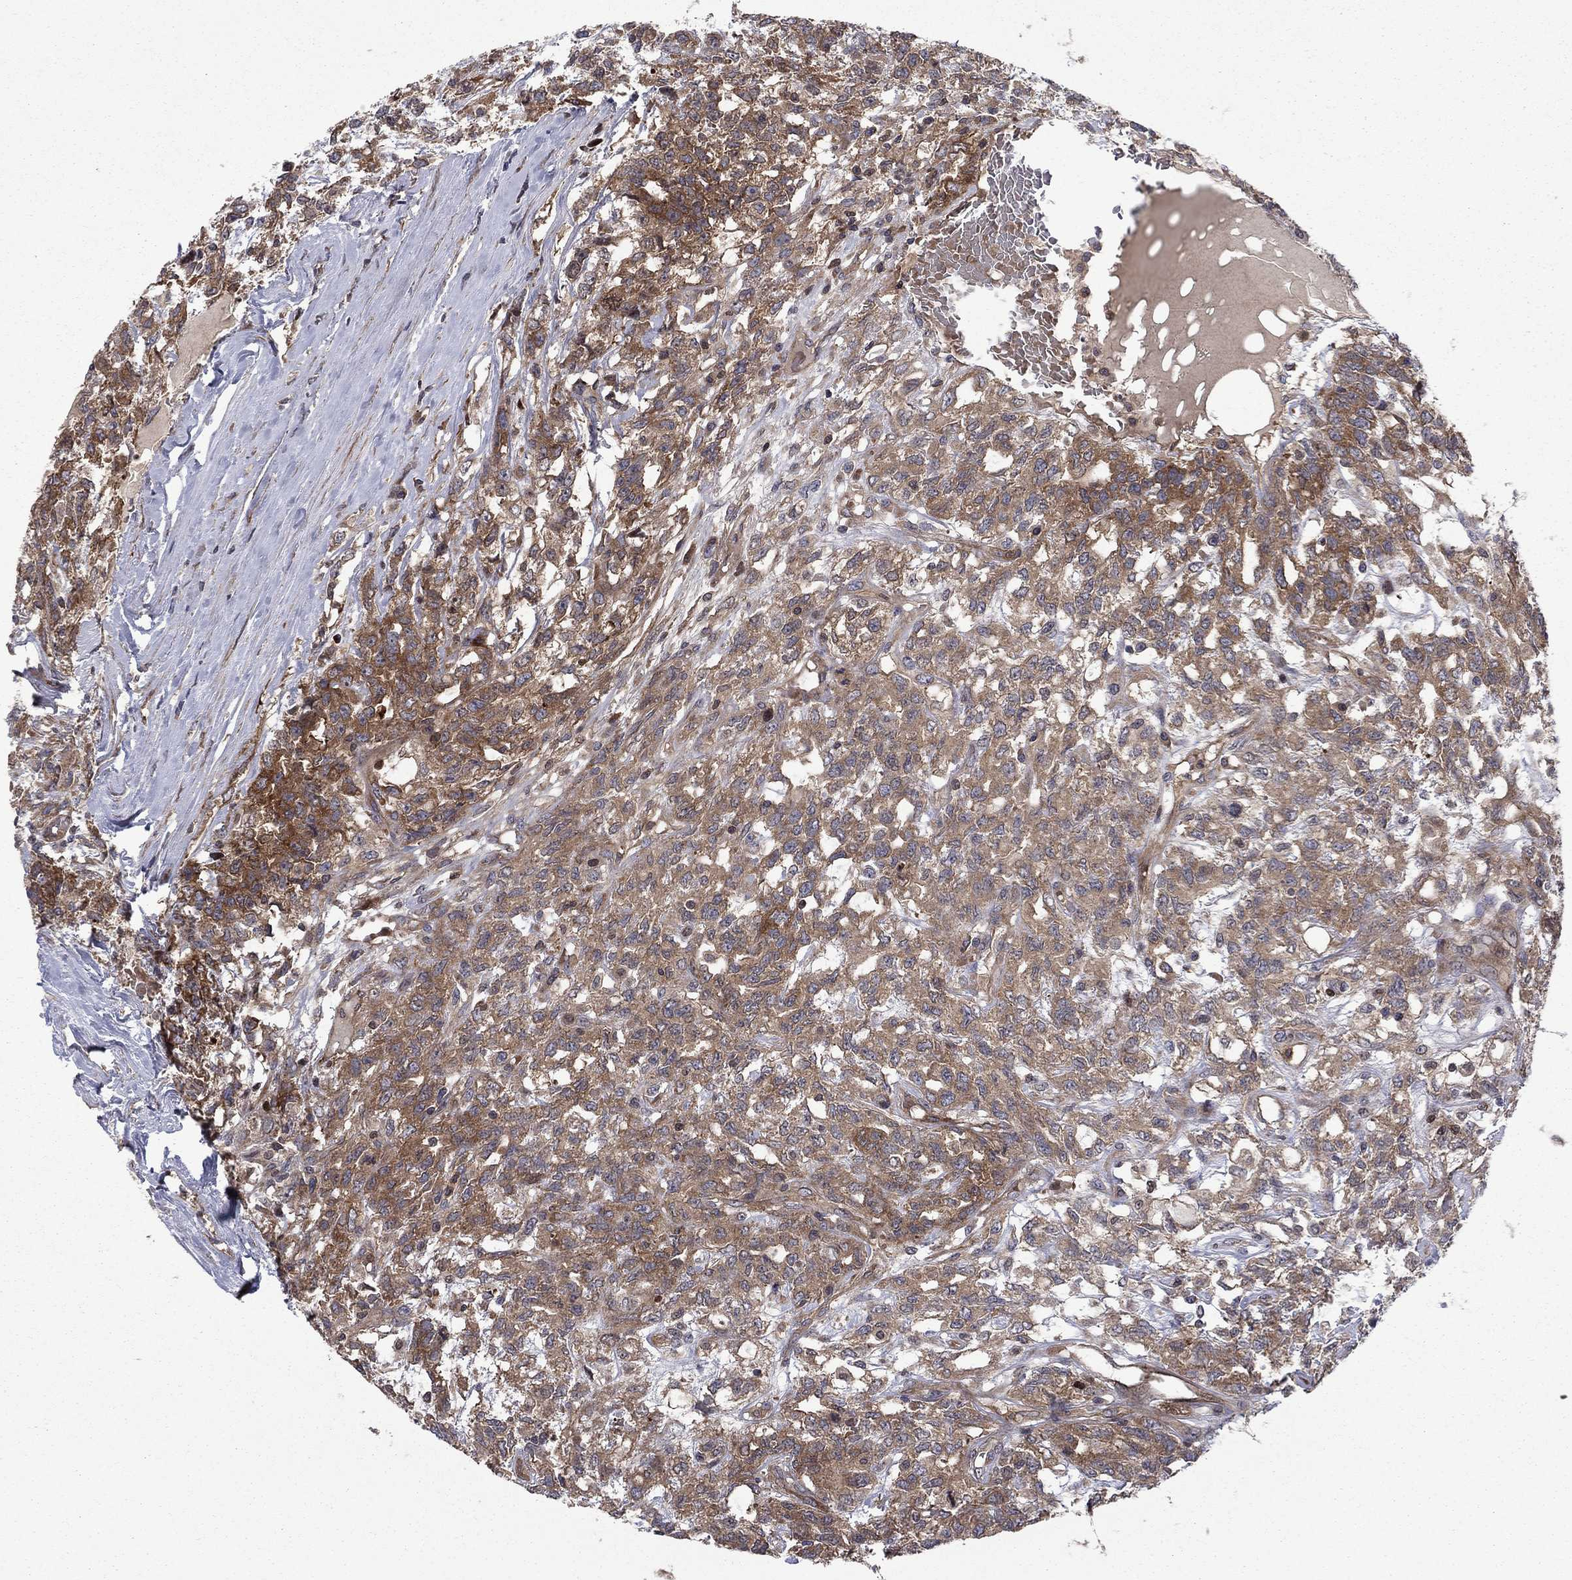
{"staining": {"intensity": "moderate", "quantity": ">75%", "location": "cytoplasmic/membranous"}, "tissue": "testis cancer", "cell_type": "Tumor cells", "image_type": "cancer", "snomed": [{"axis": "morphology", "description": "Seminoma, NOS"}, {"axis": "topography", "description": "Testis"}], "caption": "Testis cancer stained with DAB (3,3'-diaminobenzidine) immunohistochemistry demonstrates medium levels of moderate cytoplasmic/membranous expression in about >75% of tumor cells. (DAB IHC, brown staining for protein, blue staining for nuclei).", "gene": "HDAC4", "patient": {"sex": "male", "age": 52}}